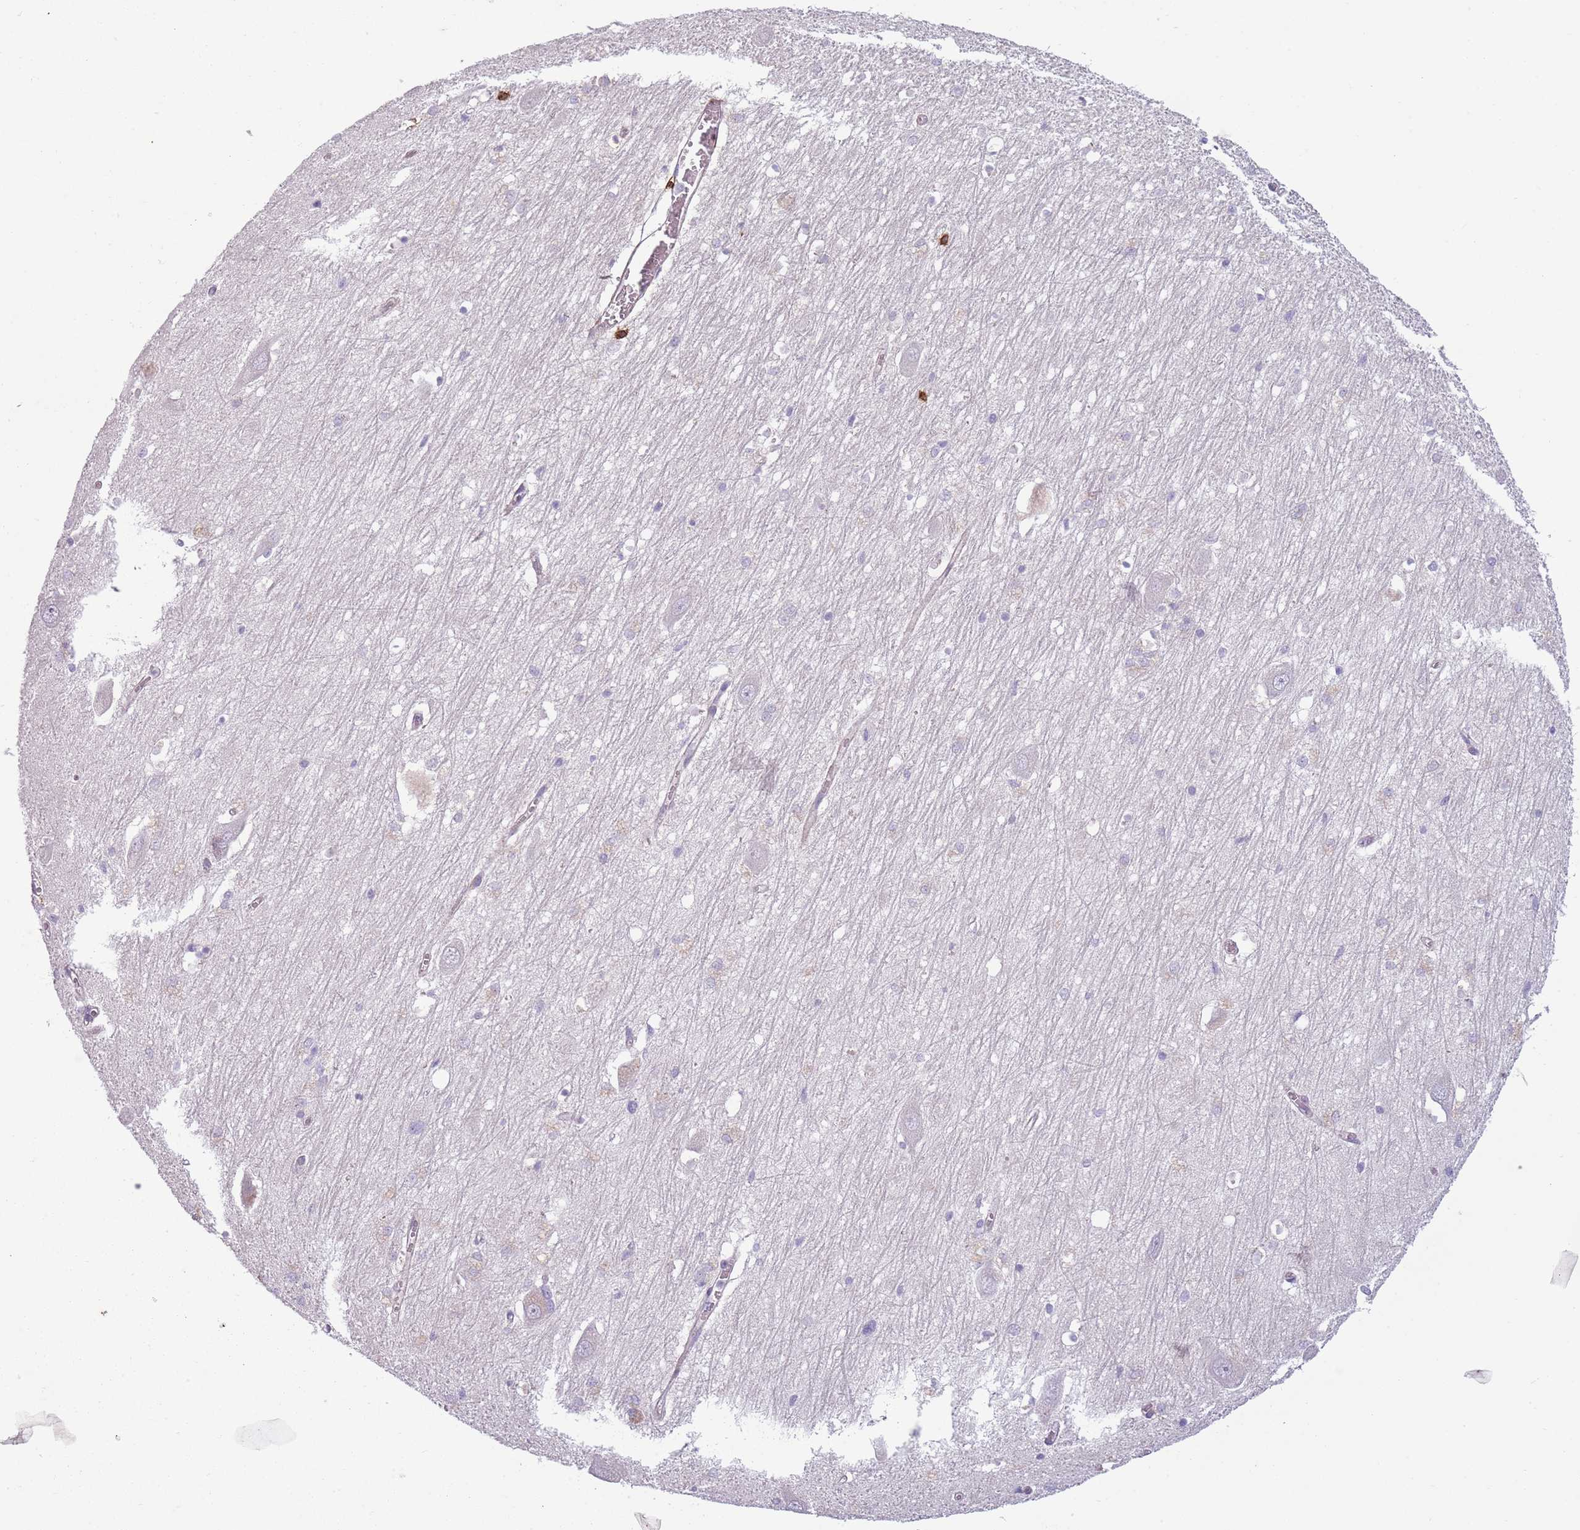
{"staining": {"intensity": "negative", "quantity": "none", "location": "none"}, "tissue": "hippocampus", "cell_type": "Glial cells", "image_type": "normal", "snomed": [{"axis": "morphology", "description": "Normal tissue, NOS"}, {"axis": "topography", "description": "Hippocampus"}], "caption": "An immunohistochemistry (IHC) image of normal hippocampus is shown. There is no staining in glial cells of hippocampus. (DAB (3,3'-diaminobenzidine) IHC, high magnification).", "gene": "ZNF583", "patient": {"sex": "male", "age": 70}}